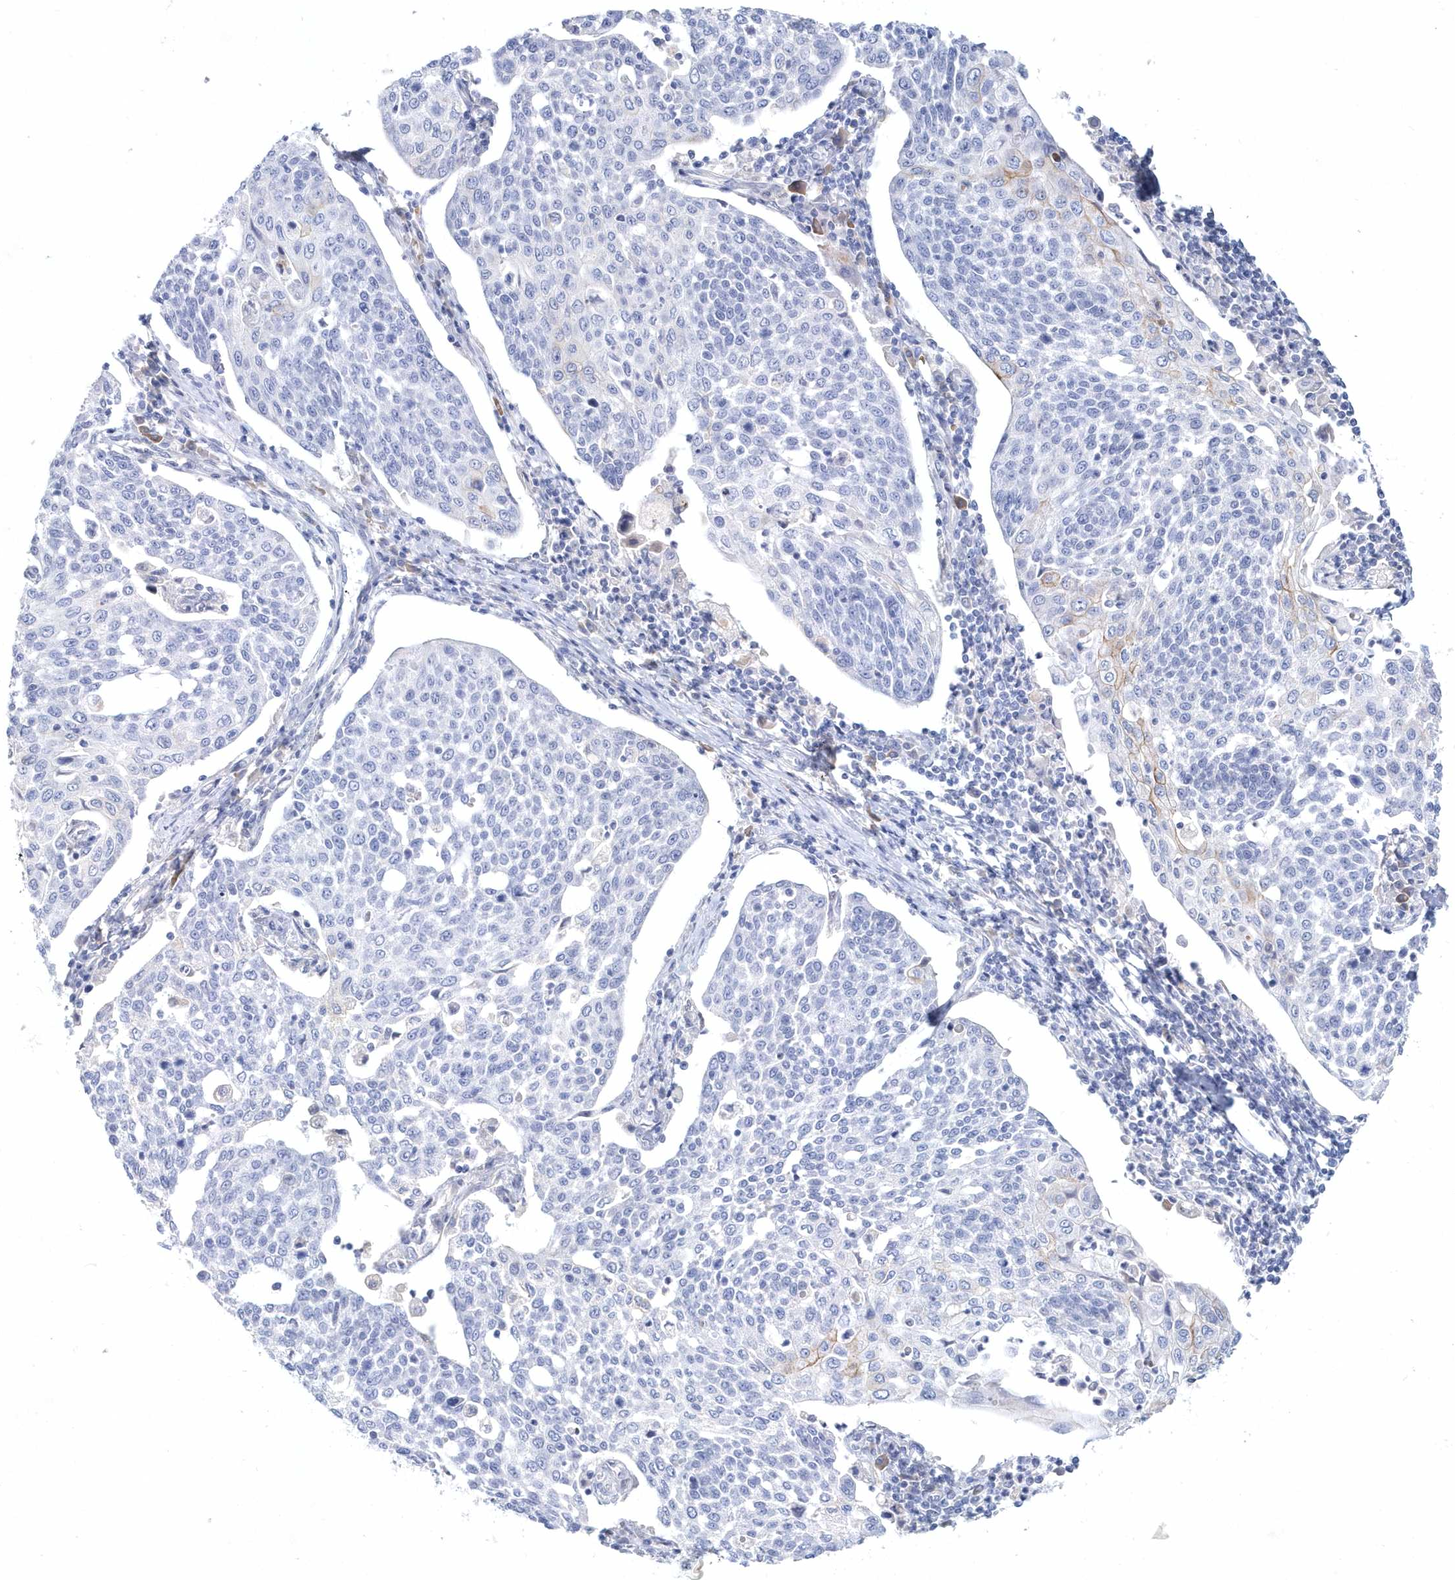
{"staining": {"intensity": "negative", "quantity": "none", "location": "none"}, "tissue": "cervical cancer", "cell_type": "Tumor cells", "image_type": "cancer", "snomed": [{"axis": "morphology", "description": "Squamous cell carcinoma, NOS"}, {"axis": "topography", "description": "Cervix"}], "caption": "Micrograph shows no protein positivity in tumor cells of cervical squamous cell carcinoma tissue. (DAB (3,3'-diaminobenzidine) IHC visualized using brightfield microscopy, high magnification).", "gene": "SPINK7", "patient": {"sex": "female", "age": 34}}